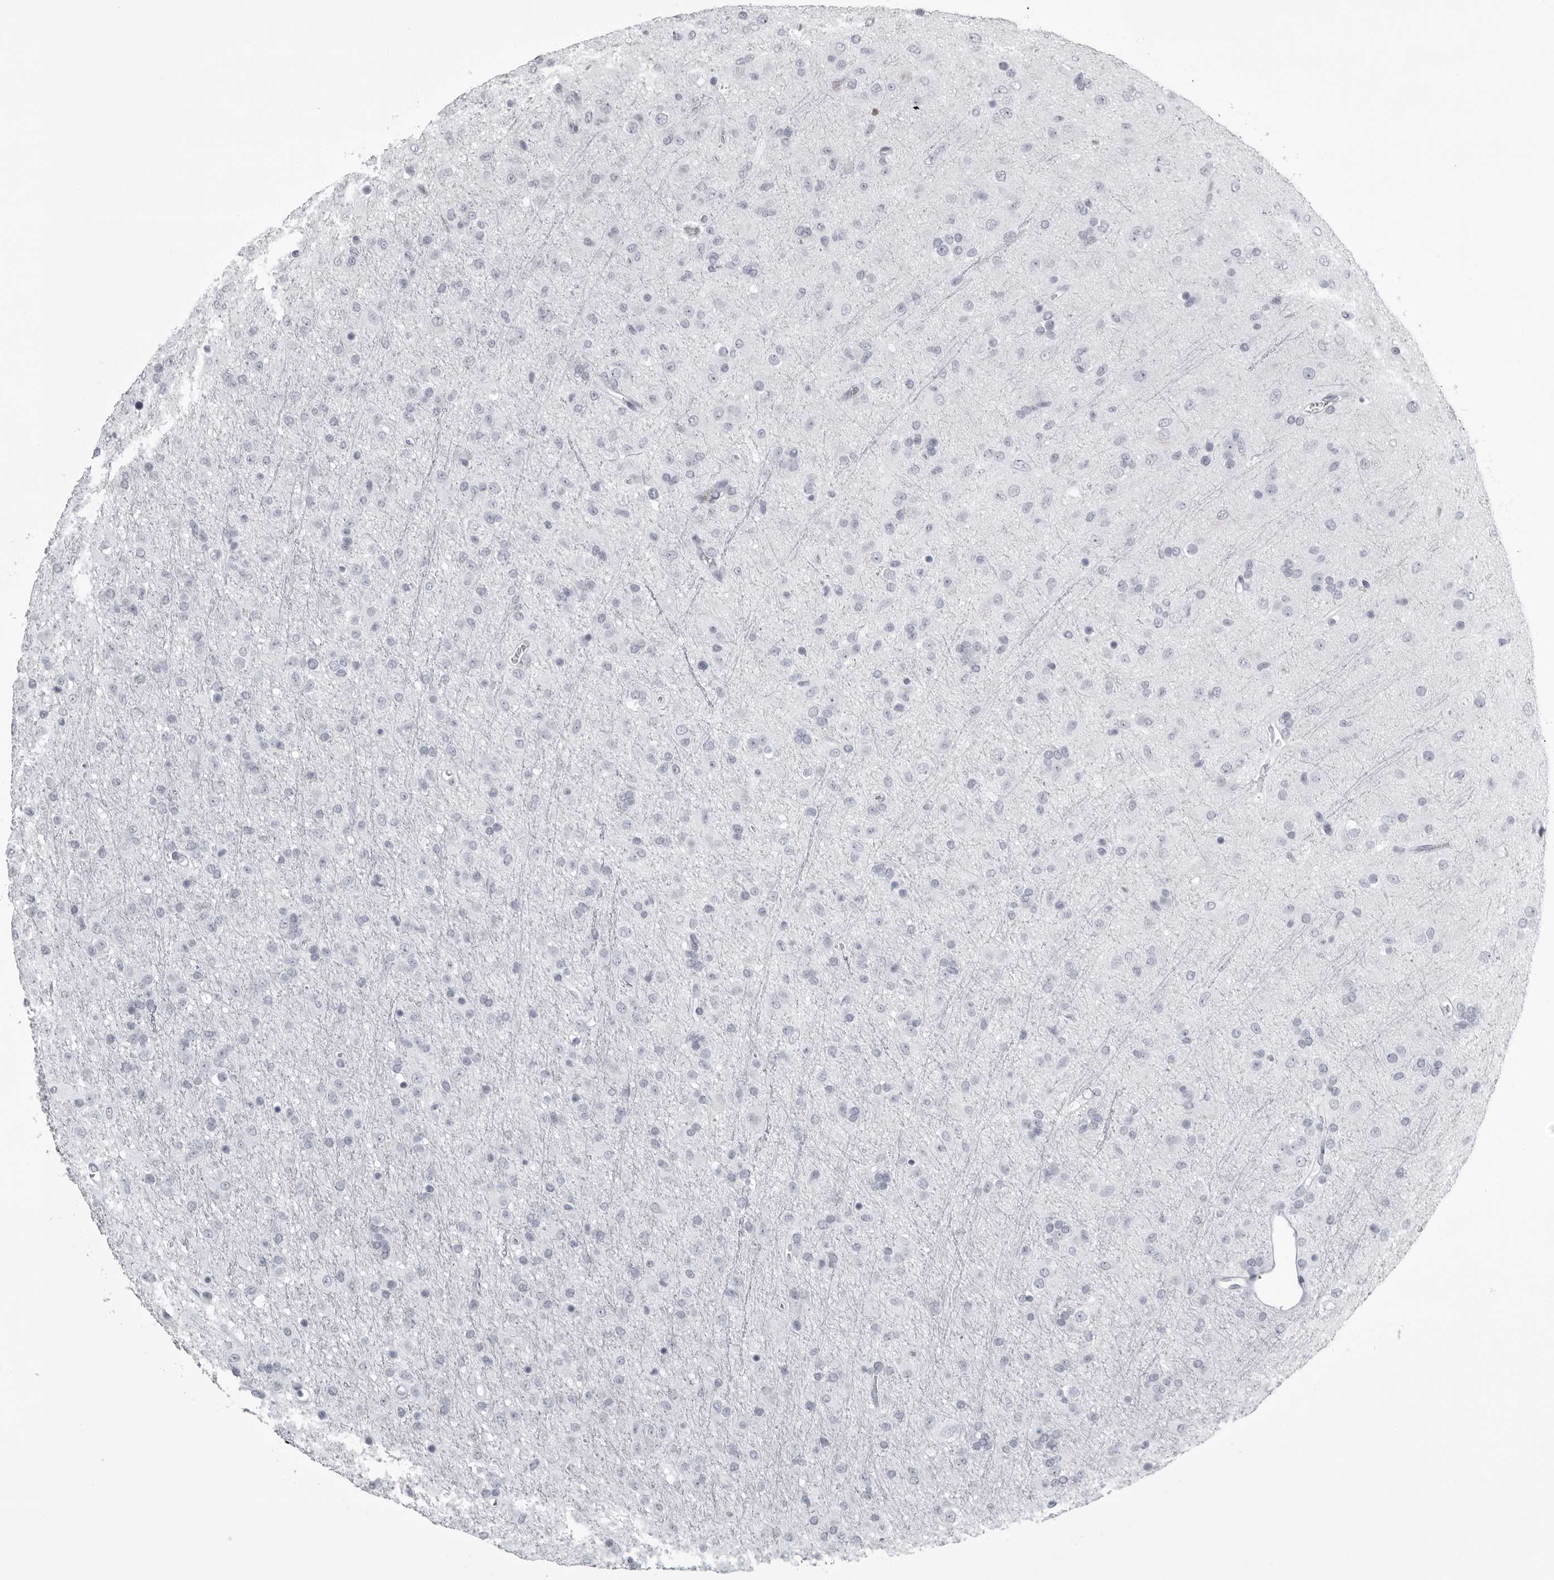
{"staining": {"intensity": "negative", "quantity": "none", "location": "none"}, "tissue": "glioma", "cell_type": "Tumor cells", "image_type": "cancer", "snomed": [{"axis": "morphology", "description": "Glioma, malignant, Low grade"}, {"axis": "topography", "description": "Brain"}], "caption": "Immunohistochemistry (IHC) micrograph of neoplastic tissue: glioma stained with DAB exhibits no significant protein expression in tumor cells.", "gene": "UROD", "patient": {"sex": "male", "age": 65}}